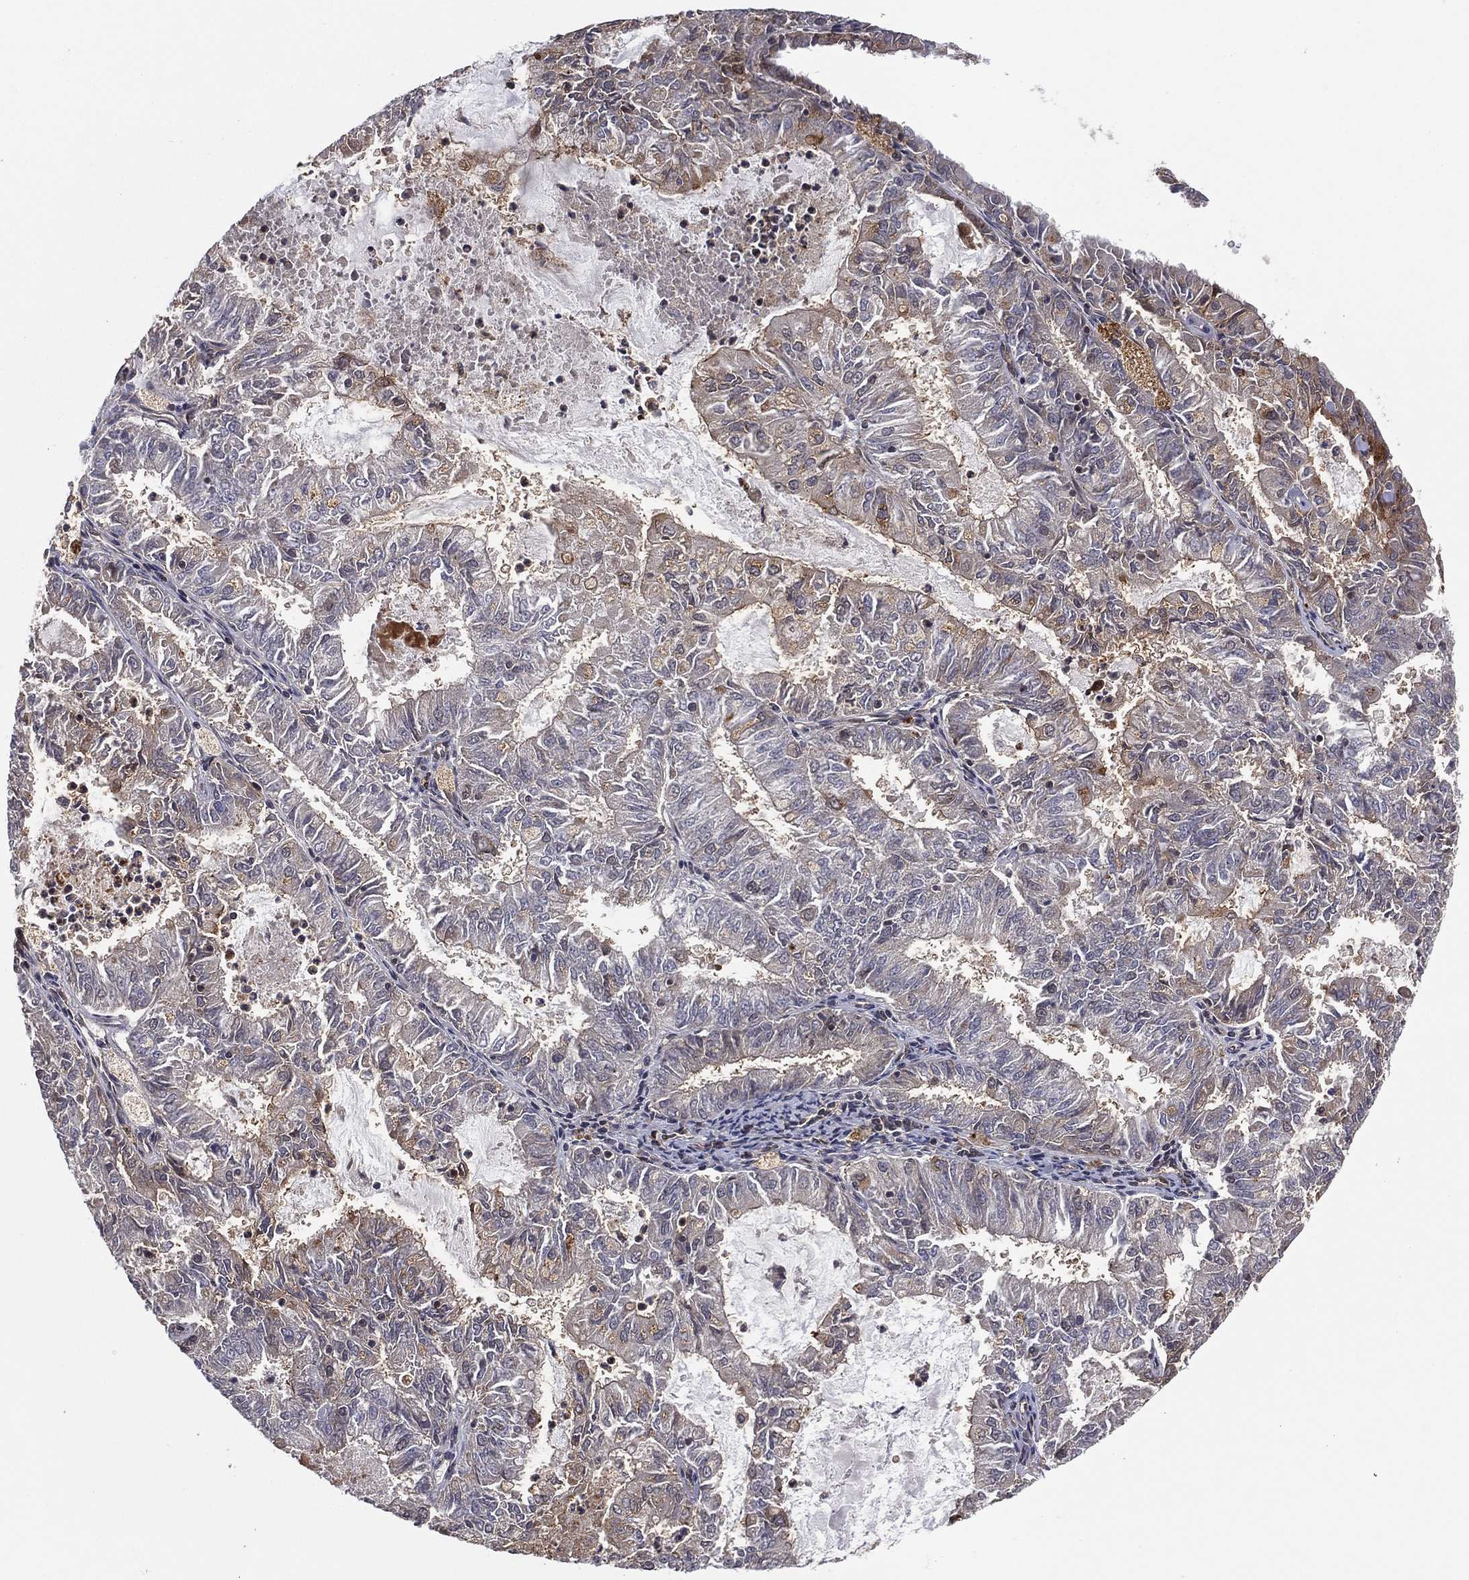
{"staining": {"intensity": "weak", "quantity": "<25%", "location": "cytoplasmic/membranous"}, "tissue": "endometrial cancer", "cell_type": "Tumor cells", "image_type": "cancer", "snomed": [{"axis": "morphology", "description": "Adenocarcinoma, NOS"}, {"axis": "topography", "description": "Endometrium"}], "caption": "Human endometrial cancer (adenocarcinoma) stained for a protein using immunohistochemistry shows no staining in tumor cells.", "gene": "GPALPP1", "patient": {"sex": "female", "age": 57}}